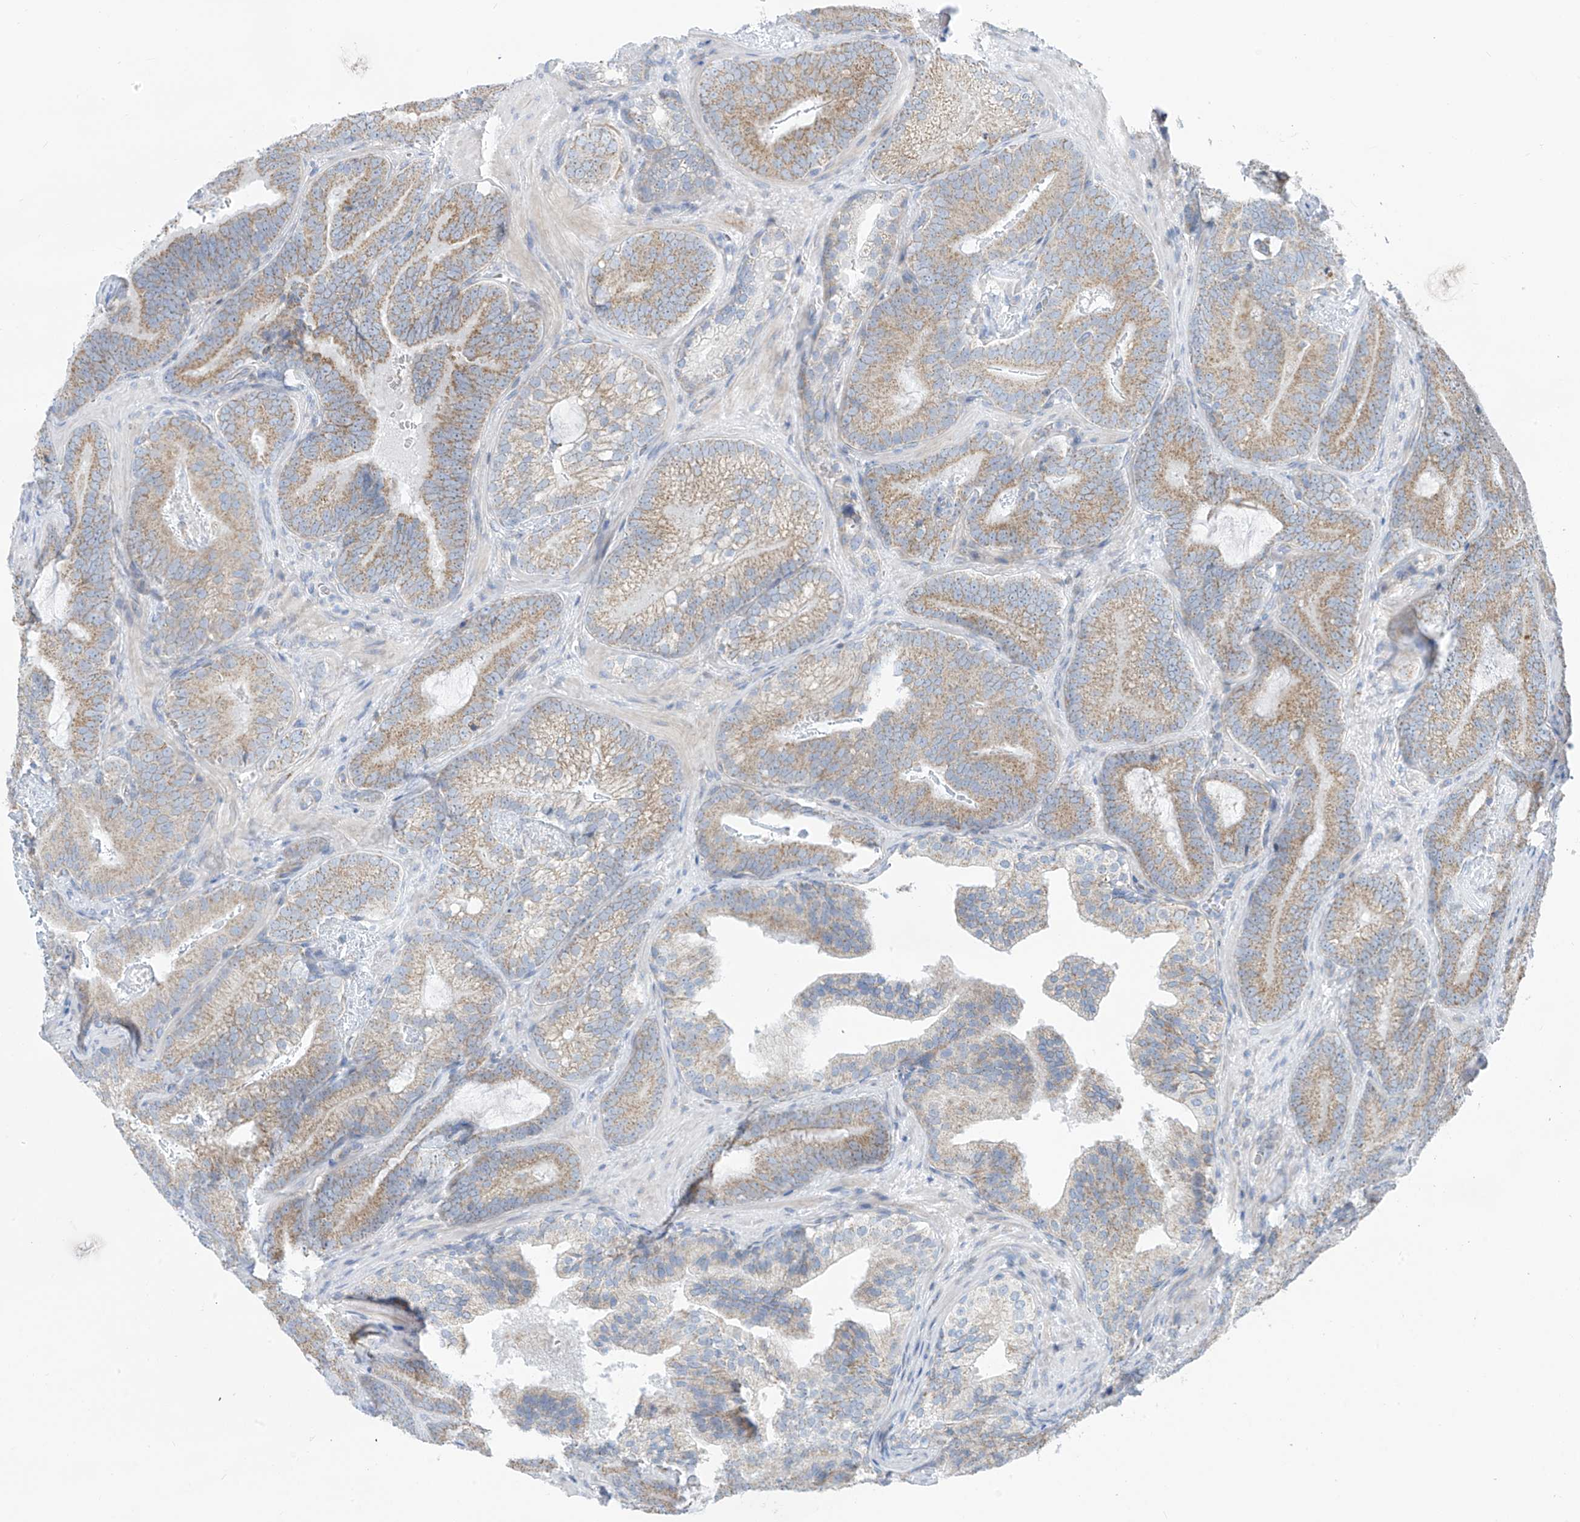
{"staining": {"intensity": "moderate", "quantity": "25%-75%", "location": "cytoplasmic/membranous"}, "tissue": "prostate cancer", "cell_type": "Tumor cells", "image_type": "cancer", "snomed": [{"axis": "morphology", "description": "Adenocarcinoma, High grade"}, {"axis": "topography", "description": "Prostate"}], "caption": "About 25%-75% of tumor cells in prostate cancer (adenocarcinoma (high-grade)) show moderate cytoplasmic/membranous protein positivity as visualized by brown immunohistochemical staining.", "gene": "EOMES", "patient": {"sex": "male", "age": 66}}